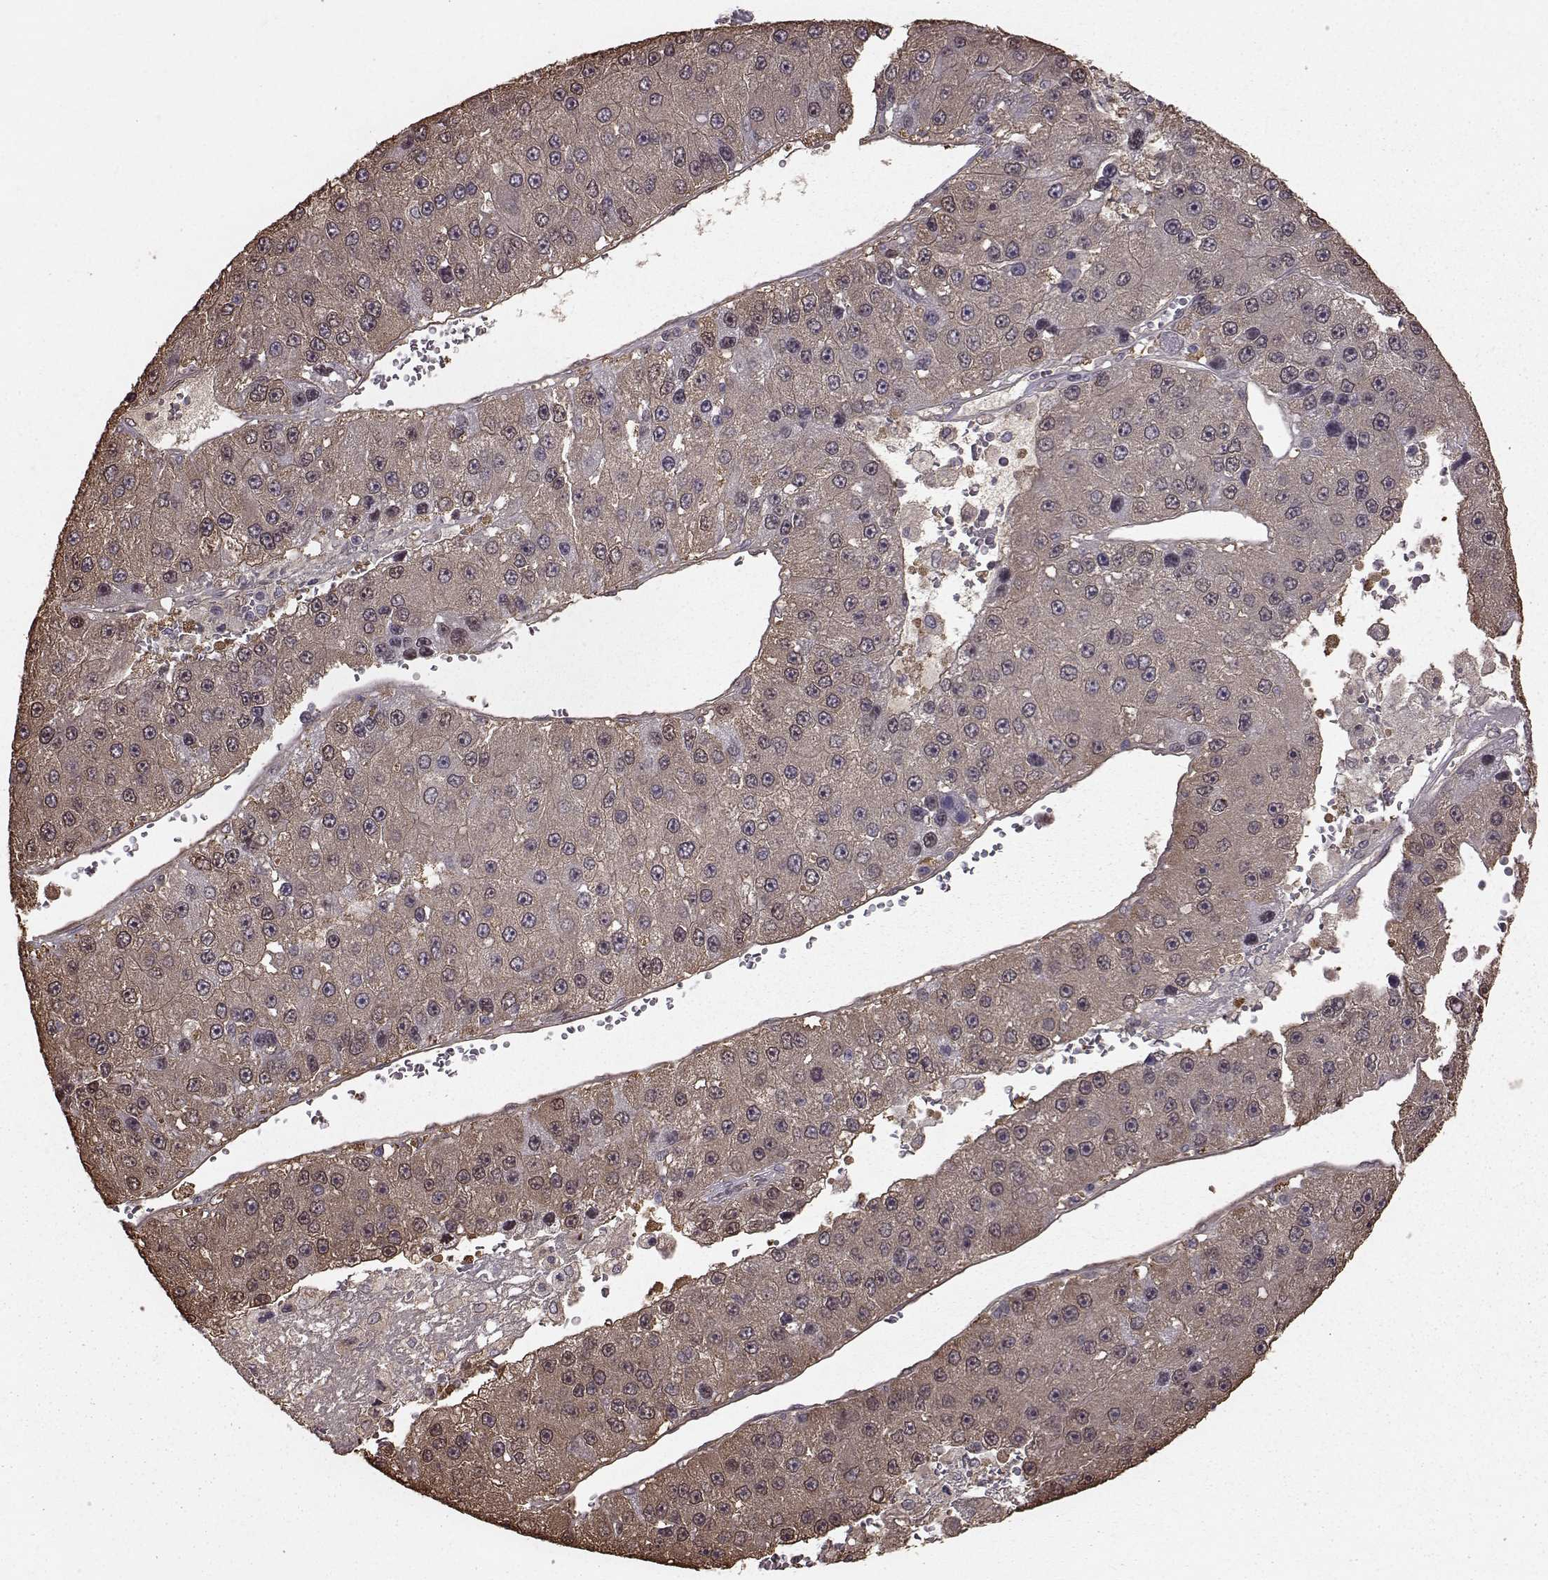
{"staining": {"intensity": "moderate", "quantity": "25%-75%", "location": "cytoplasmic/membranous"}, "tissue": "liver cancer", "cell_type": "Tumor cells", "image_type": "cancer", "snomed": [{"axis": "morphology", "description": "Carcinoma, Hepatocellular, NOS"}, {"axis": "topography", "description": "Liver"}], "caption": "Brown immunohistochemical staining in human liver cancer (hepatocellular carcinoma) displays moderate cytoplasmic/membranous expression in about 25%-75% of tumor cells.", "gene": "NME1-NME2", "patient": {"sex": "female", "age": 73}}